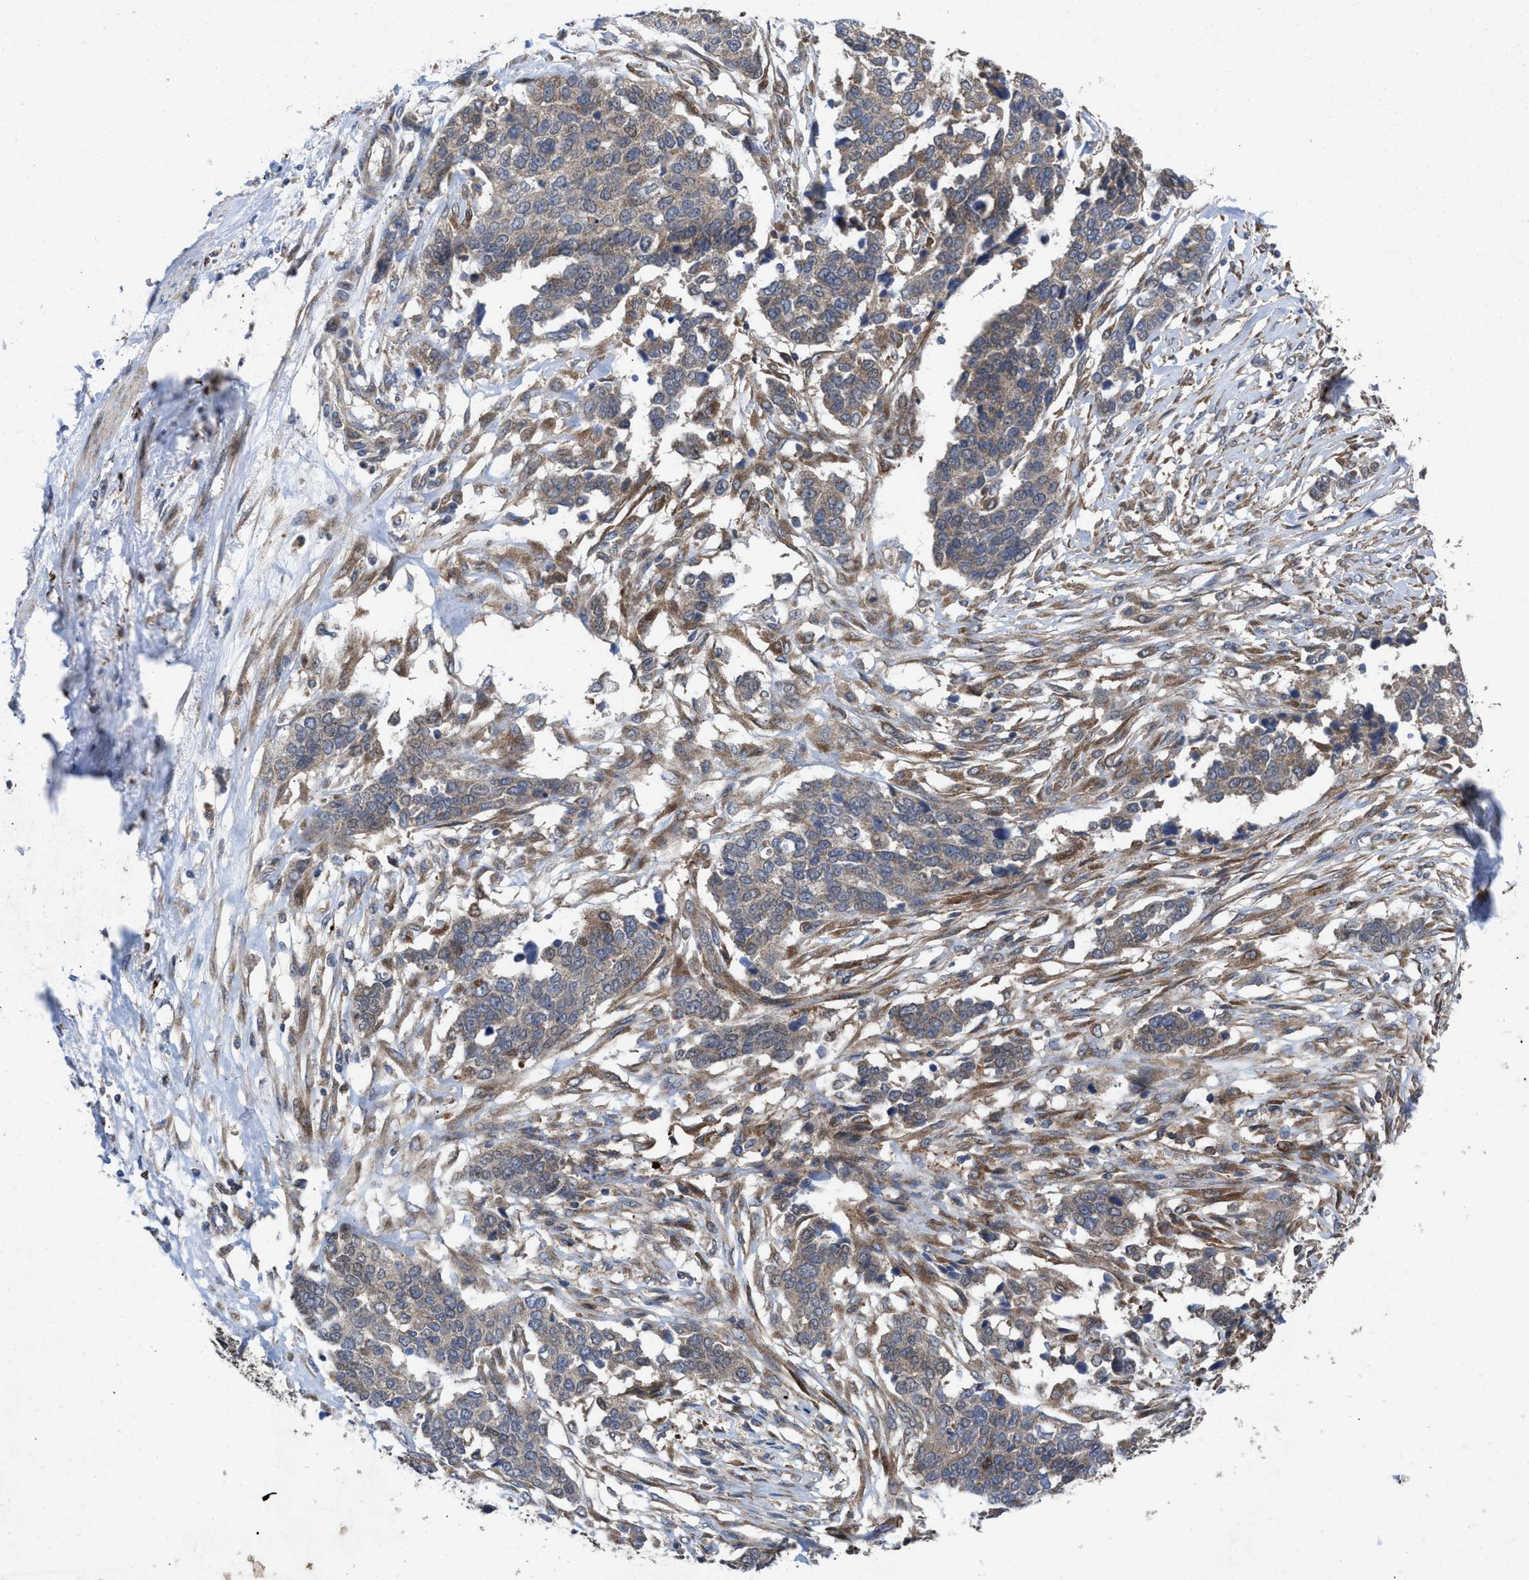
{"staining": {"intensity": "weak", "quantity": "25%-75%", "location": "cytoplasmic/membranous"}, "tissue": "ovarian cancer", "cell_type": "Tumor cells", "image_type": "cancer", "snomed": [{"axis": "morphology", "description": "Cystadenocarcinoma, serous, NOS"}, {"axis": "topography", "description": "Ovary"}], "caption": "Immunohistochemistry (IHC) (DAB) staining of ovarian cancer exhibits weak cytoplasmic/membranous protein expression in about 25%-75% of tumor cells.", "gene": "MSI2", "patient": {"sex": "female", "age": 44}}